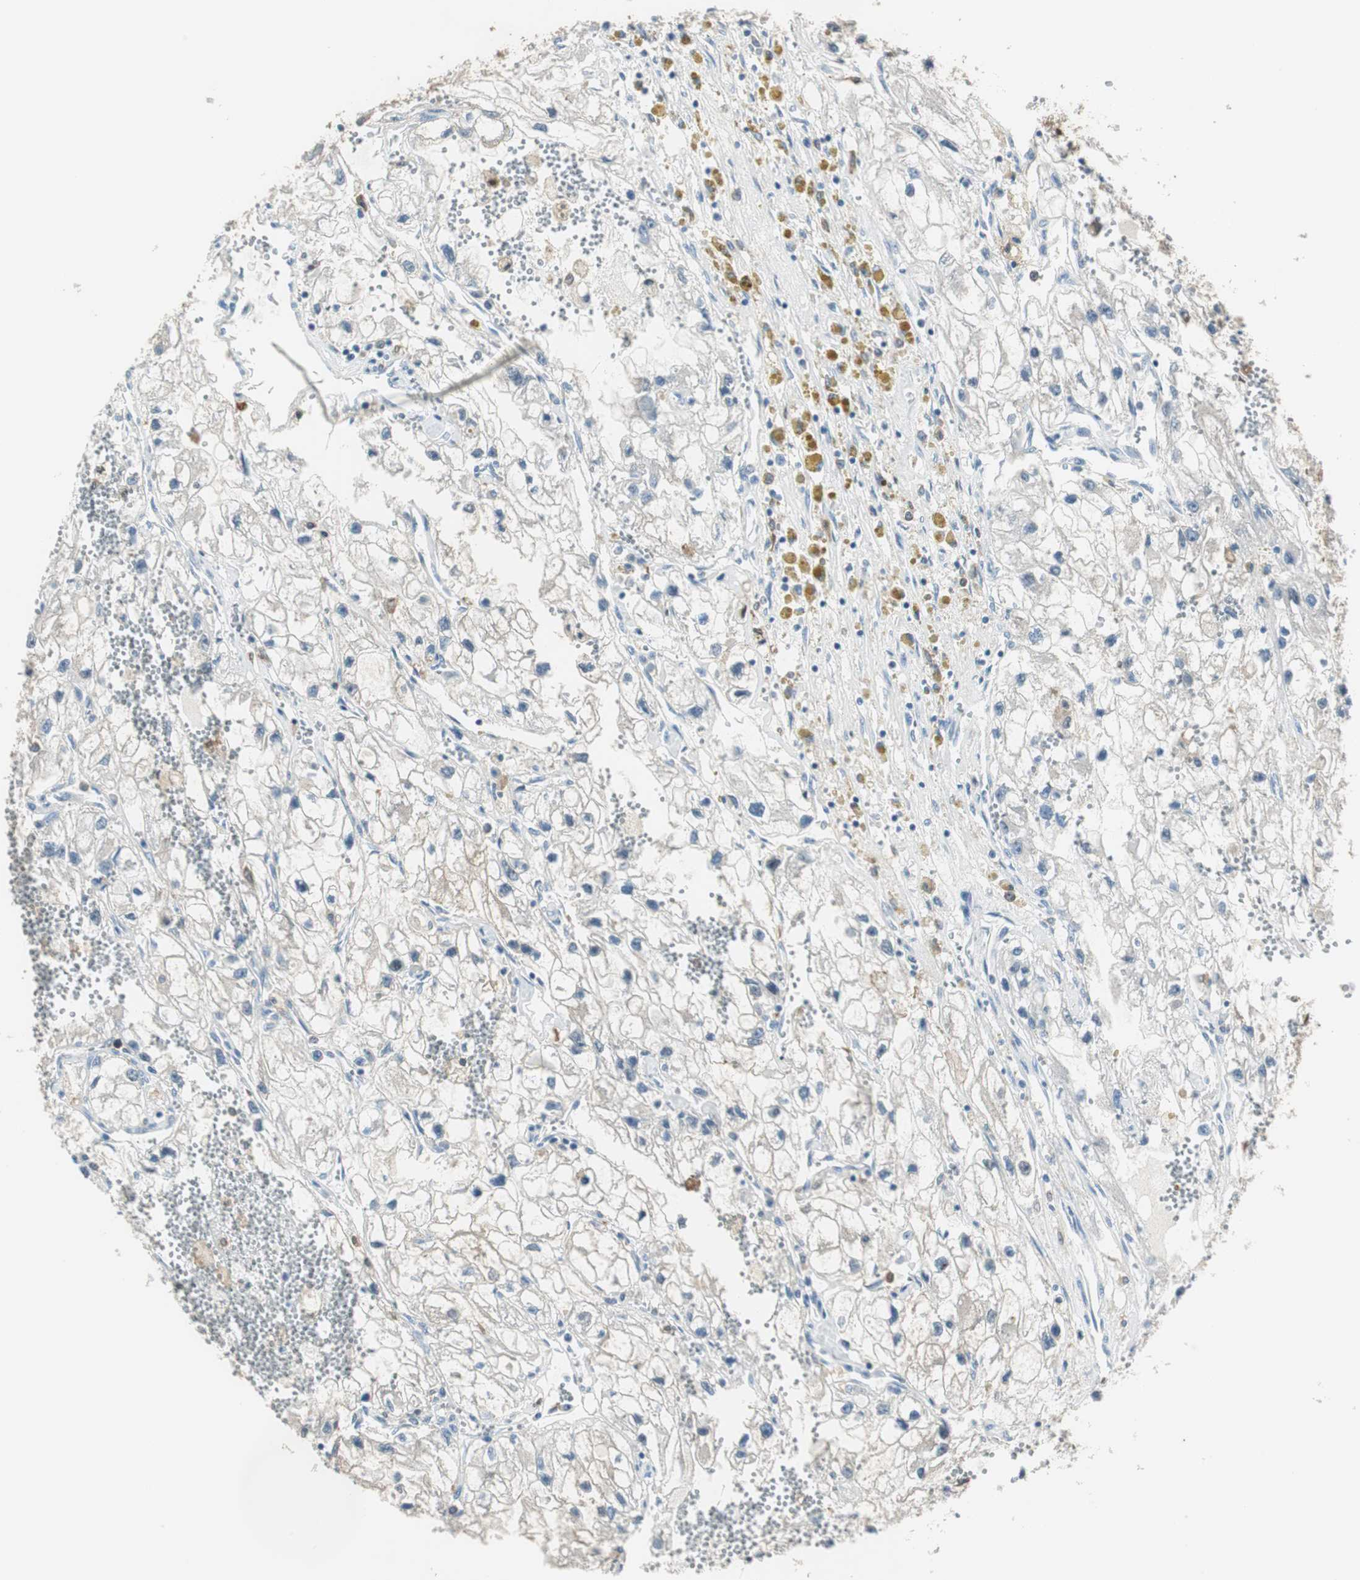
{"staining": {"intensity": "negative", "quantity": "none", "location": "none"}, "tissue": "renal cancer", "cell_type": "Tumor cells", "image_type": "cancer", "snomed": [{"axis": "morphology", "description": "Adenocarcinoma, NOS"}, {"axis": "topography", "description": "Kidney"}], "caption": "Photomicrograph shows no protein staining in tumor cells of renal cancer tissue.", "gene": "MSTO1", "patient": {"sex": "female", "age": 70}}